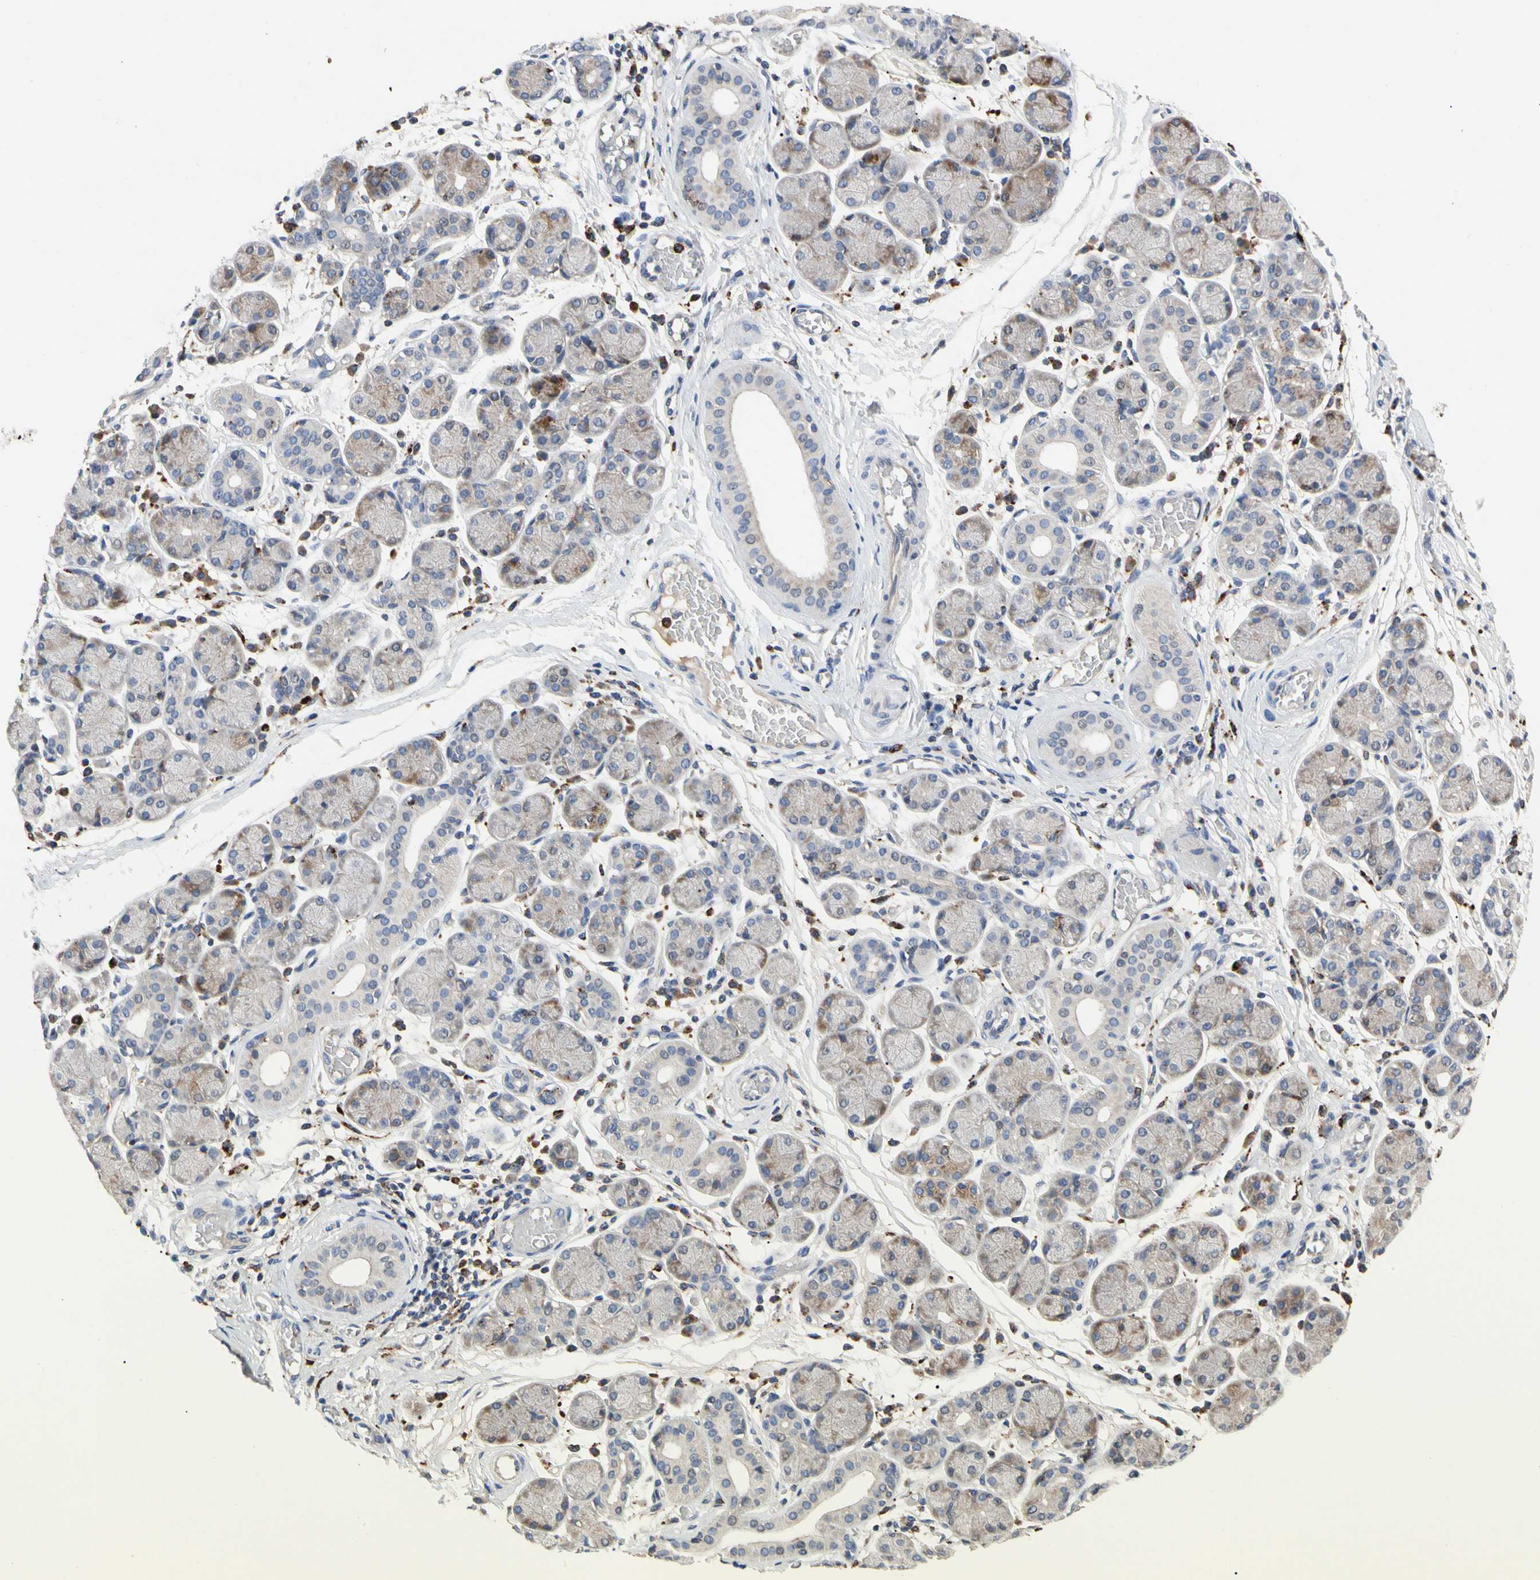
{"staining": {"intensity": "weak", "quantity": "25%-75%", "location": "cytoplasmic/membranous"}, "tissue": "salivary gland", "cell_type": "Glandular cells", "image_type": "normal", "snomed": [{"axis": "morphology", "description": "Normal tissue, NOS"}, {"axis": "topography", "description": "Salivary gland"}], "caption": "Immunohistochemical staining of unremarkable human salivary gland displays 25%-75% levels of weak cytoplasmic/membranous protein expression in about 25%-75% of glandular cells. (Brightfield microscopy of DAB IHC at high magnification).", "gene": "ADA2", "patient": {"sex": "female", "age": 24}}